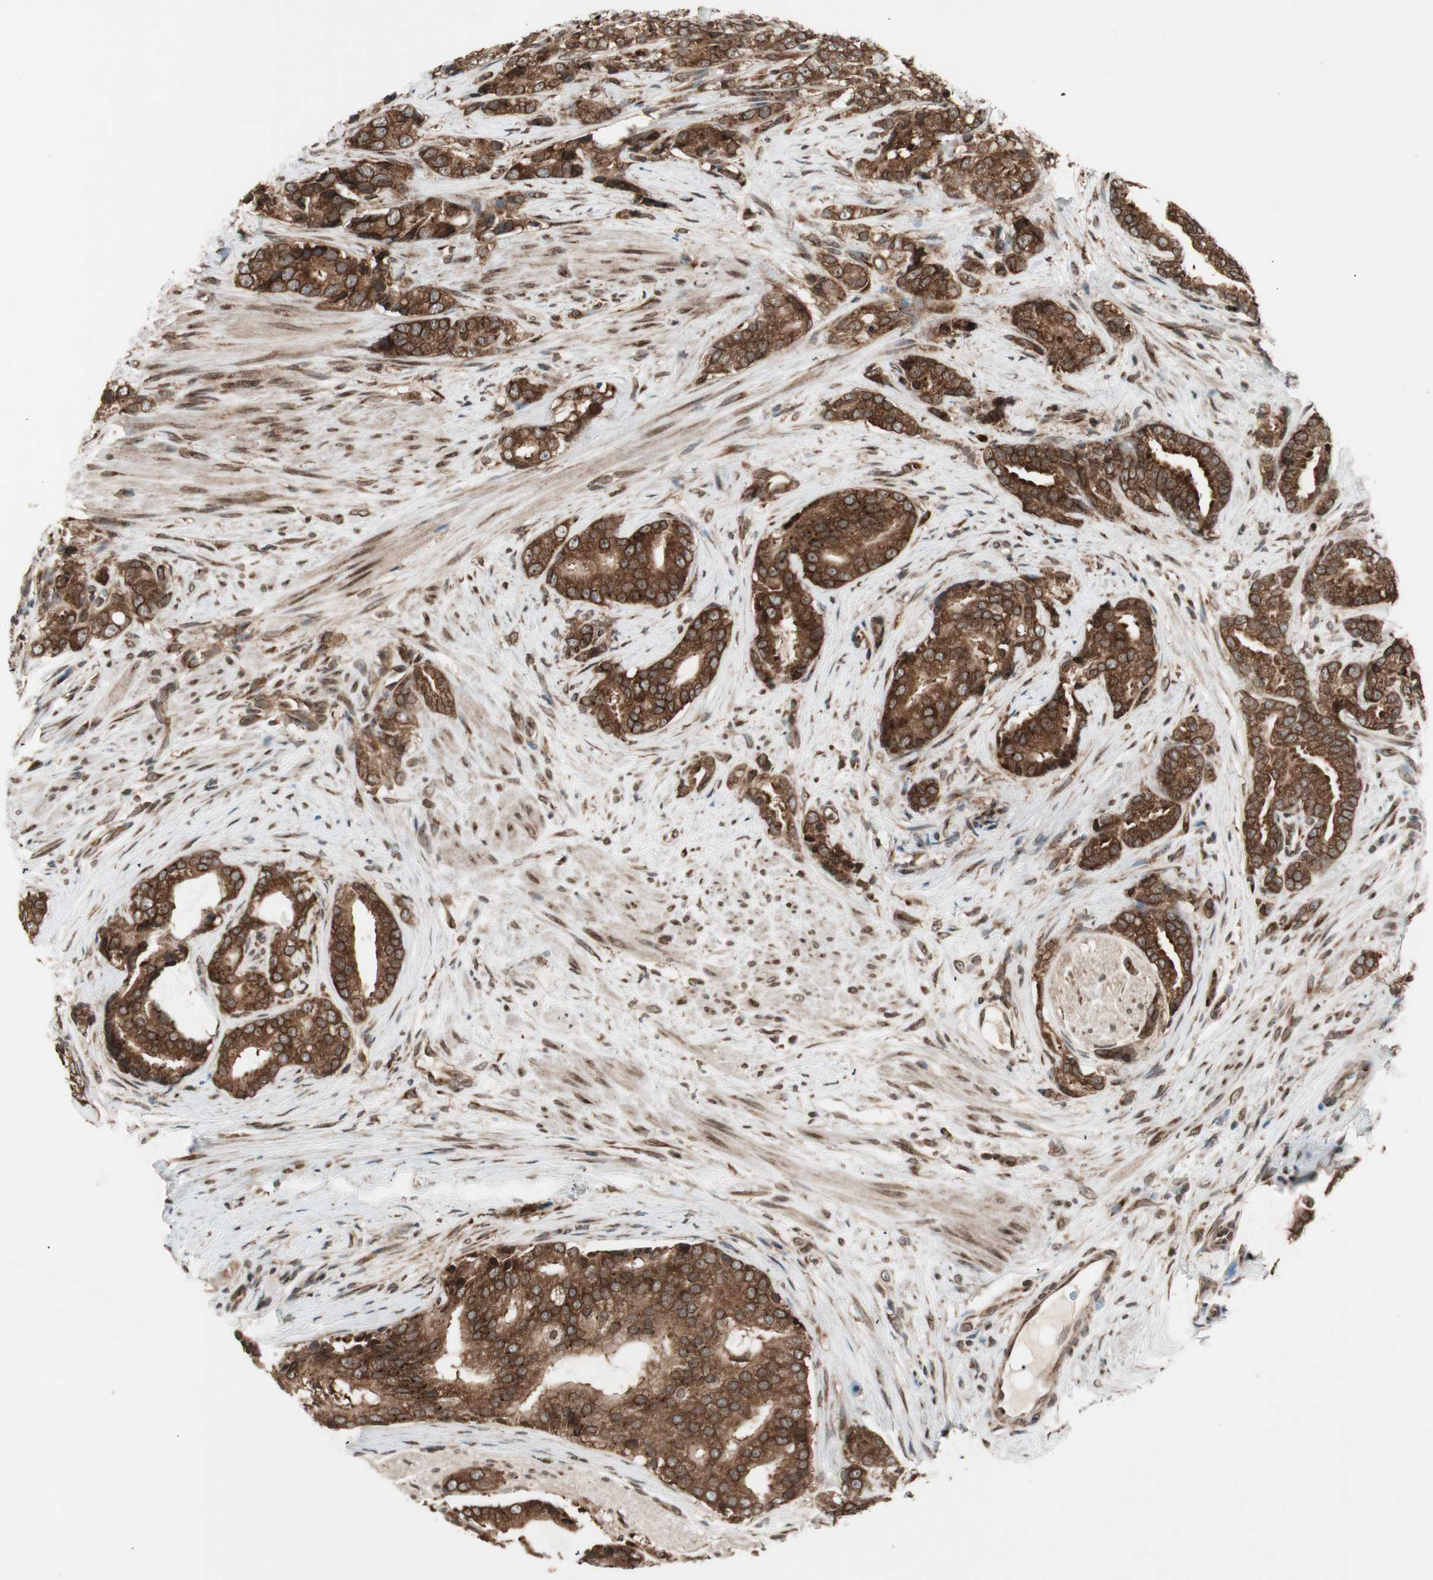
{"staining": {"intensity": "strong", "quantity": ">75%", "location": "cytoplasmic/membranous,nuclear"}, "tissue": "prostate cancer", "cell_type": "Tumor cells", "image_type": "cancer", "snomed": [{"axis": "morphology", "description": "Adenocarcinoma, Low grade"}, {"axis": "topography", "description": "Prostate"}], "caption": "The immunohistochemical stain labels strong cytoplasmic/membranous and nuclear expression in tumor cells of adenocarcinoma (low-grade) (prostate) tissue. (IHC, brightfield microscopy, high magnification).", "gene": "NUP62", "patient": {"sex": "male", "age": 58}}